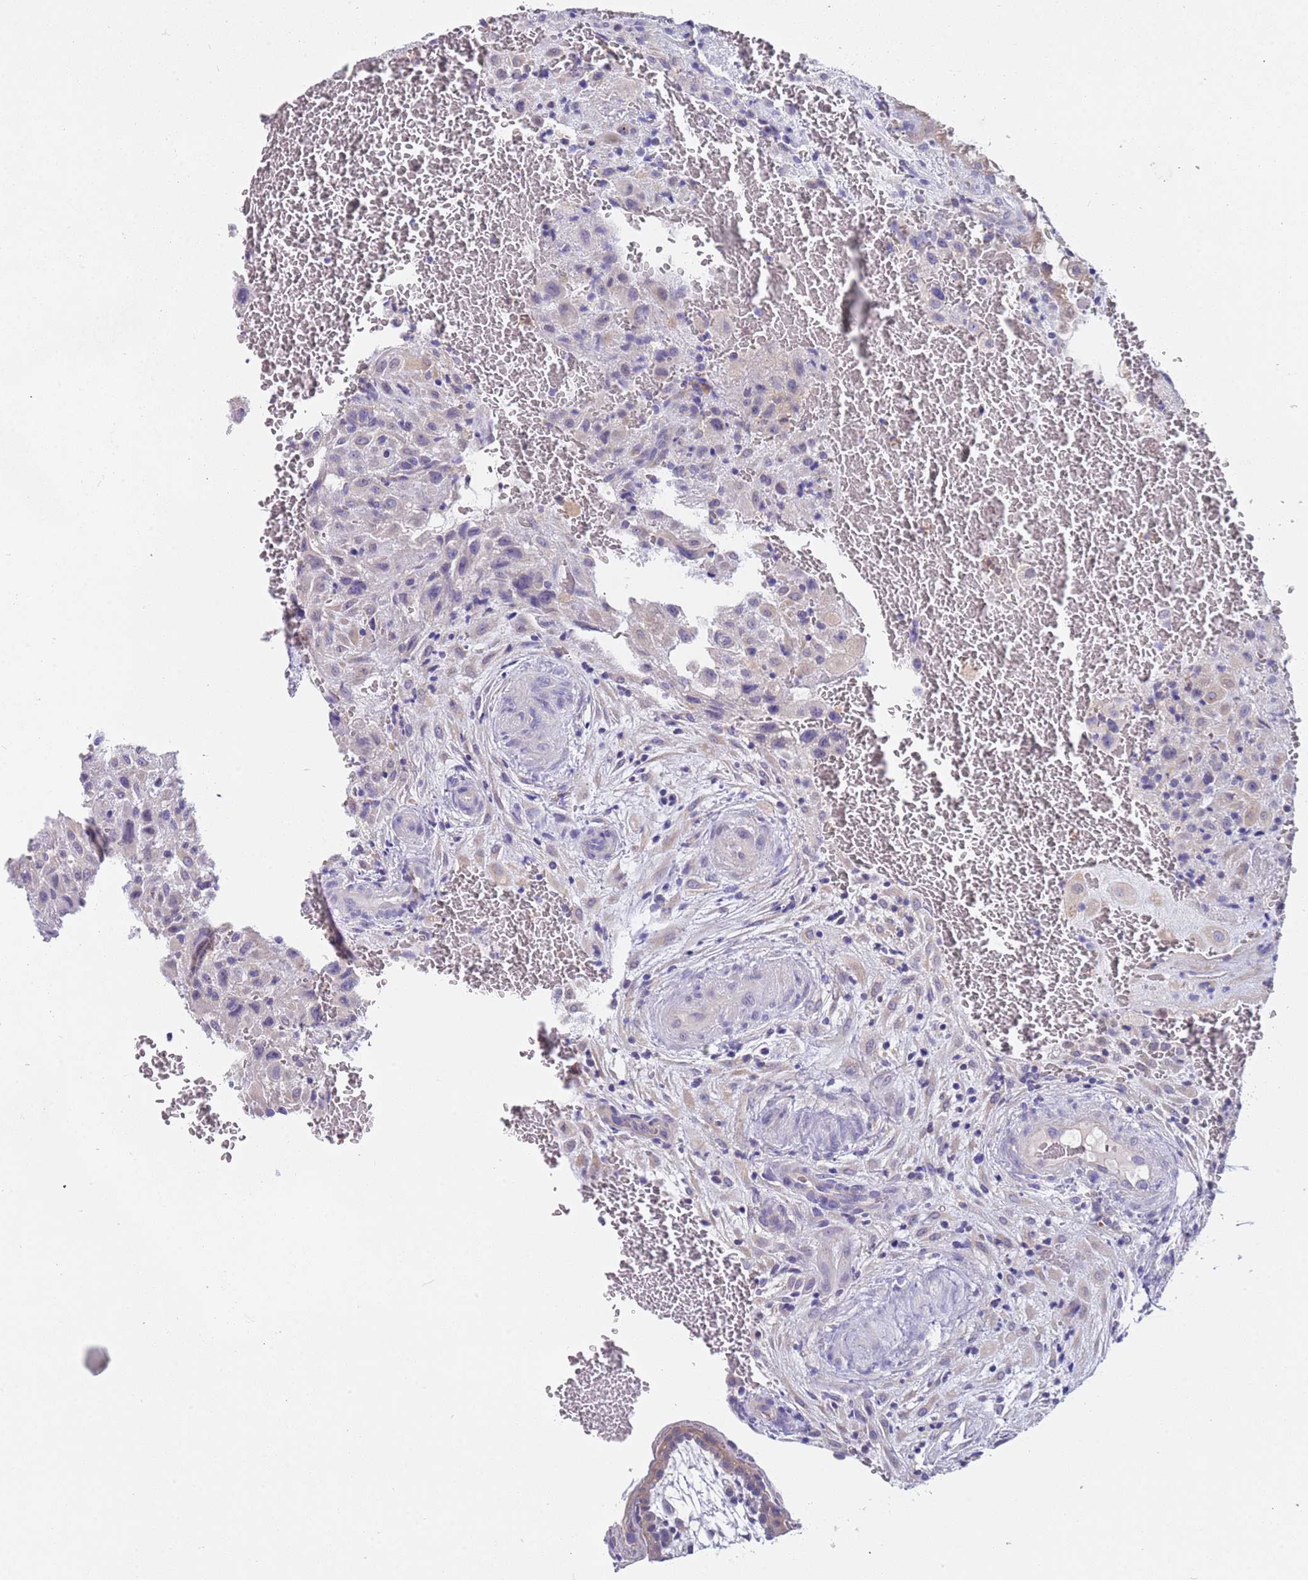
{"staining": {"intensity": "moderate", "quantity": "<25%", "location": "cytoplasmic/membranous"}, "tissue": "placenta", "cell_type": "Decidual cells", "image_type": "normal", "snomed": [{"axis": "morphology", "description": "Normal tissue, NOS"}, {"axis": "topography", "description": "Placenta"}], "caption": "This histopathology image exhibits immunohistochemistry (IHC) staining of normal human placenta, with low moderate cytoplasmic/membranous expression in about <25% of decidual cells.", "gene": "TYW1B", "patient": {"sex": "female", "age": 35}}